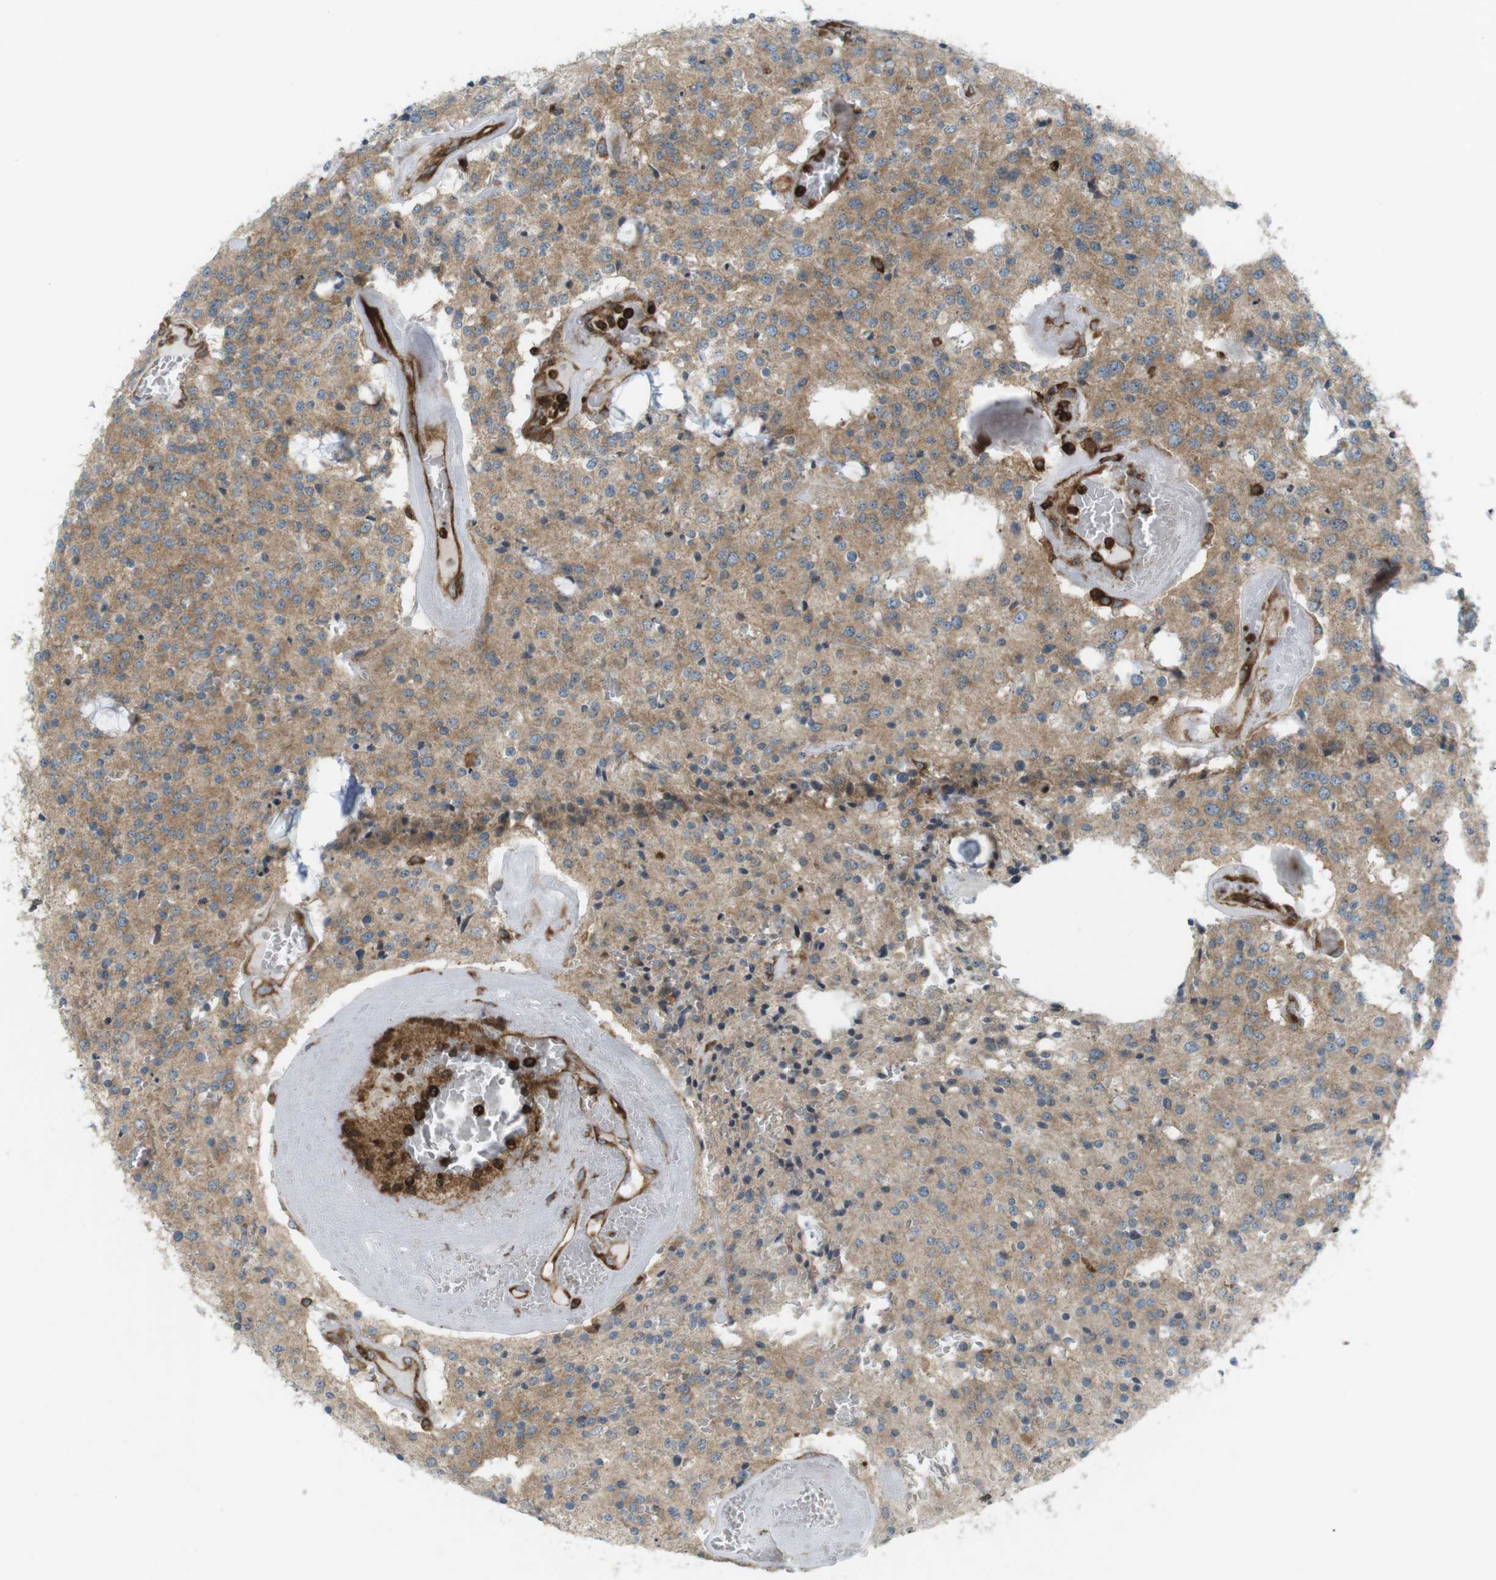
{"staining": {"intensity": "moderate", "quantity": ">75%", "location": "cytoplasmic/membranous"}, "tissue": "glioma", "cell_type": "Tumor cells", "image_type": "cancer", "snomed": [{"axis": "morphology", "description": "Glioma, malignant, Low grade"}, {"axis": "topography", "description": "Brain"}], "caption": "Human malignant low-grade glioma stained for a protein (brown) shows moderate cytoplasmic/membranous positive expression in approximately >75% of tumor cells.", "gene": "FLII", "patient": {"sex": "male", "age": 58}}